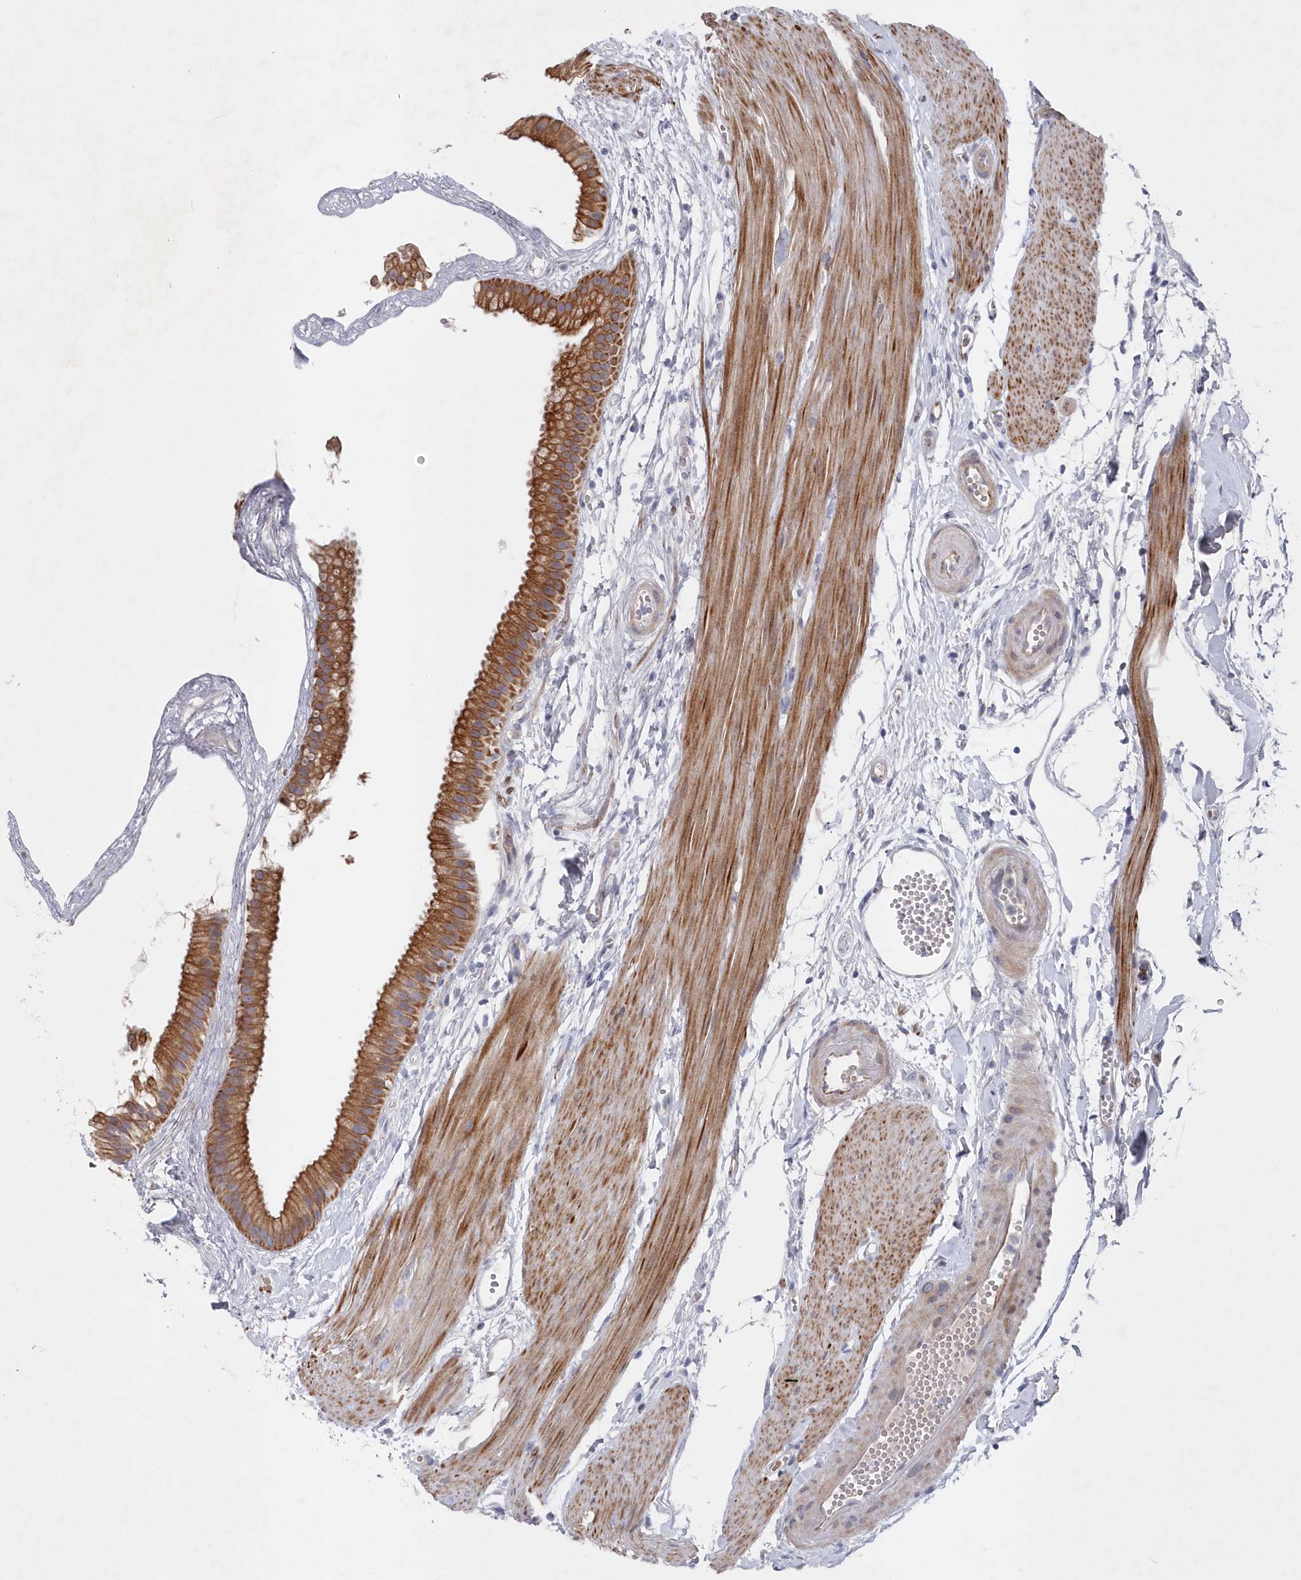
{"staining": {"intensity": "moderate", "quantity": ">75%", "location": "cytoplasmic/membranous"}, "tissue": "gallbladder", "cell_type": "Glandular cells", "image_type": "normal", "snomed": [{"axis": "morphology", "description": "Normal tissue, NOS"}, {"axis": "topography", "description": "Gallbladder"}], "caption": "Benign gallbladder shows moderate cytoplasmic/membranous staining in about >75% of glandular cells The protein is shown in brown color, while the nuclei are stained blue..", "gene": "KIAA1586", "patient": {"sex": "female", "age": 64}}